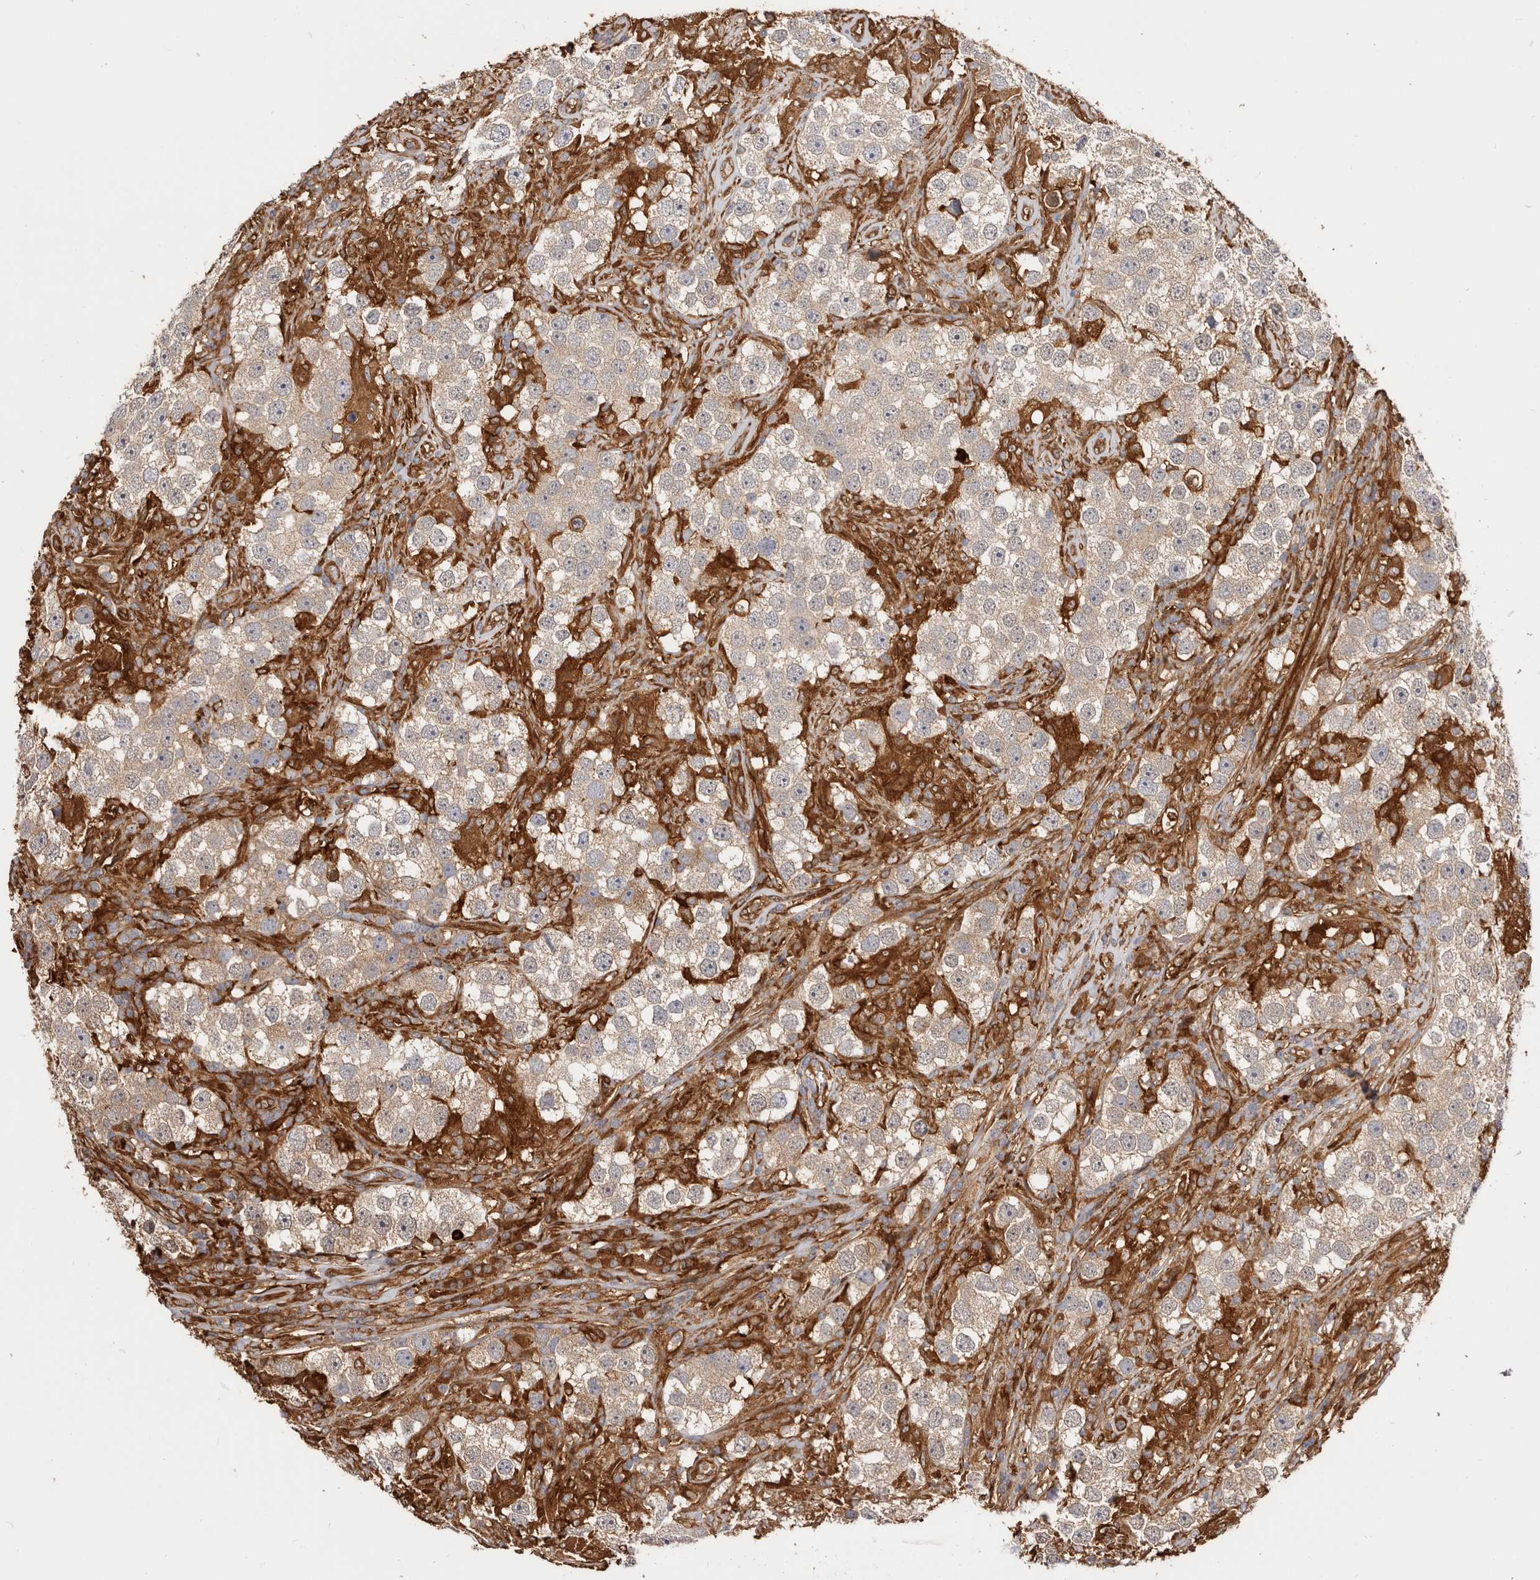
{"staining": {"intensity": "weak", "quantity": ">75%", "location": "cytoplasmic/membranous"}, "tissue": "testis cancer", "cell_type": "Tumor cells", "image_type": "cancer", "snomed": [{"axis": "morphology", "description": "Seminoma, NOS"}, {"axis": "topography", "description": "Testis"}], "caption": "Testis seminoma stained with a protein marker demonstrates weak staining in tumor cells.", "gene": "LAP3", "patient": {"sex": "male", "age": 49}}